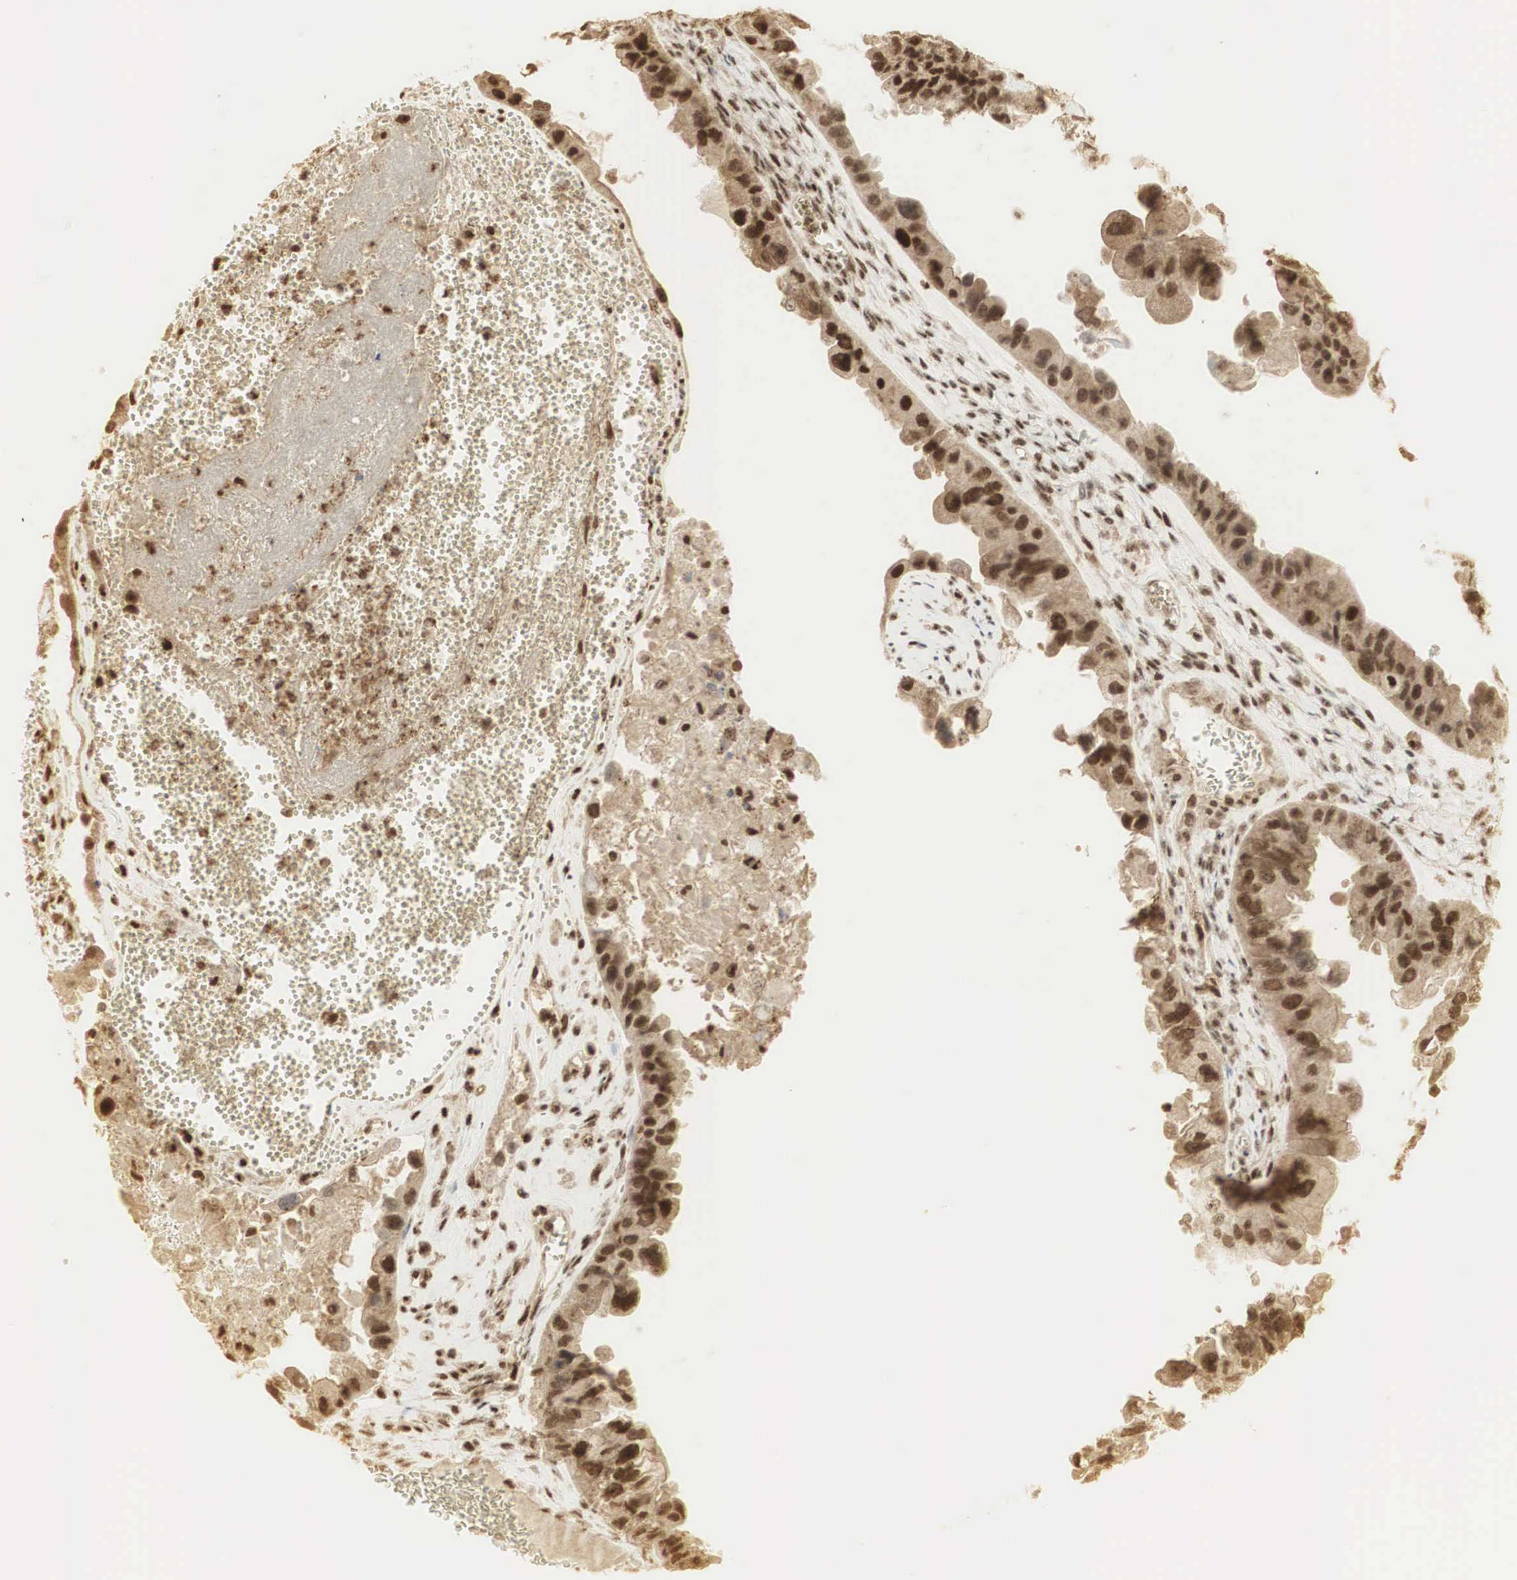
{"staining": {"intensity": "strong", "quantity": "25%-75%", "location": "cytoplasmic/membranous,nuclear"}, "tissue": "ovarian cancer", "cell_type": "Tumor cells", "image_type": "cancer", "snomed": [{"axis": "morphology", "description": "Carcinoma, endometroid"}, {"axis": "topography", "description": "Ovary"}], "caption": "Ovarian cancer (endometroid carcinoma) was stained to show a protein in brown. There is high levels of strong cytoplasmic/membranous and nuclear staining in about 25%-75% of tumor cells. (Stains: DAB in brown, nuclei in blue, Microscopy: brightfield microscopy at high magnification).", "gene": "RNF113A", "patient": {"sex": "female", "age": 85}}